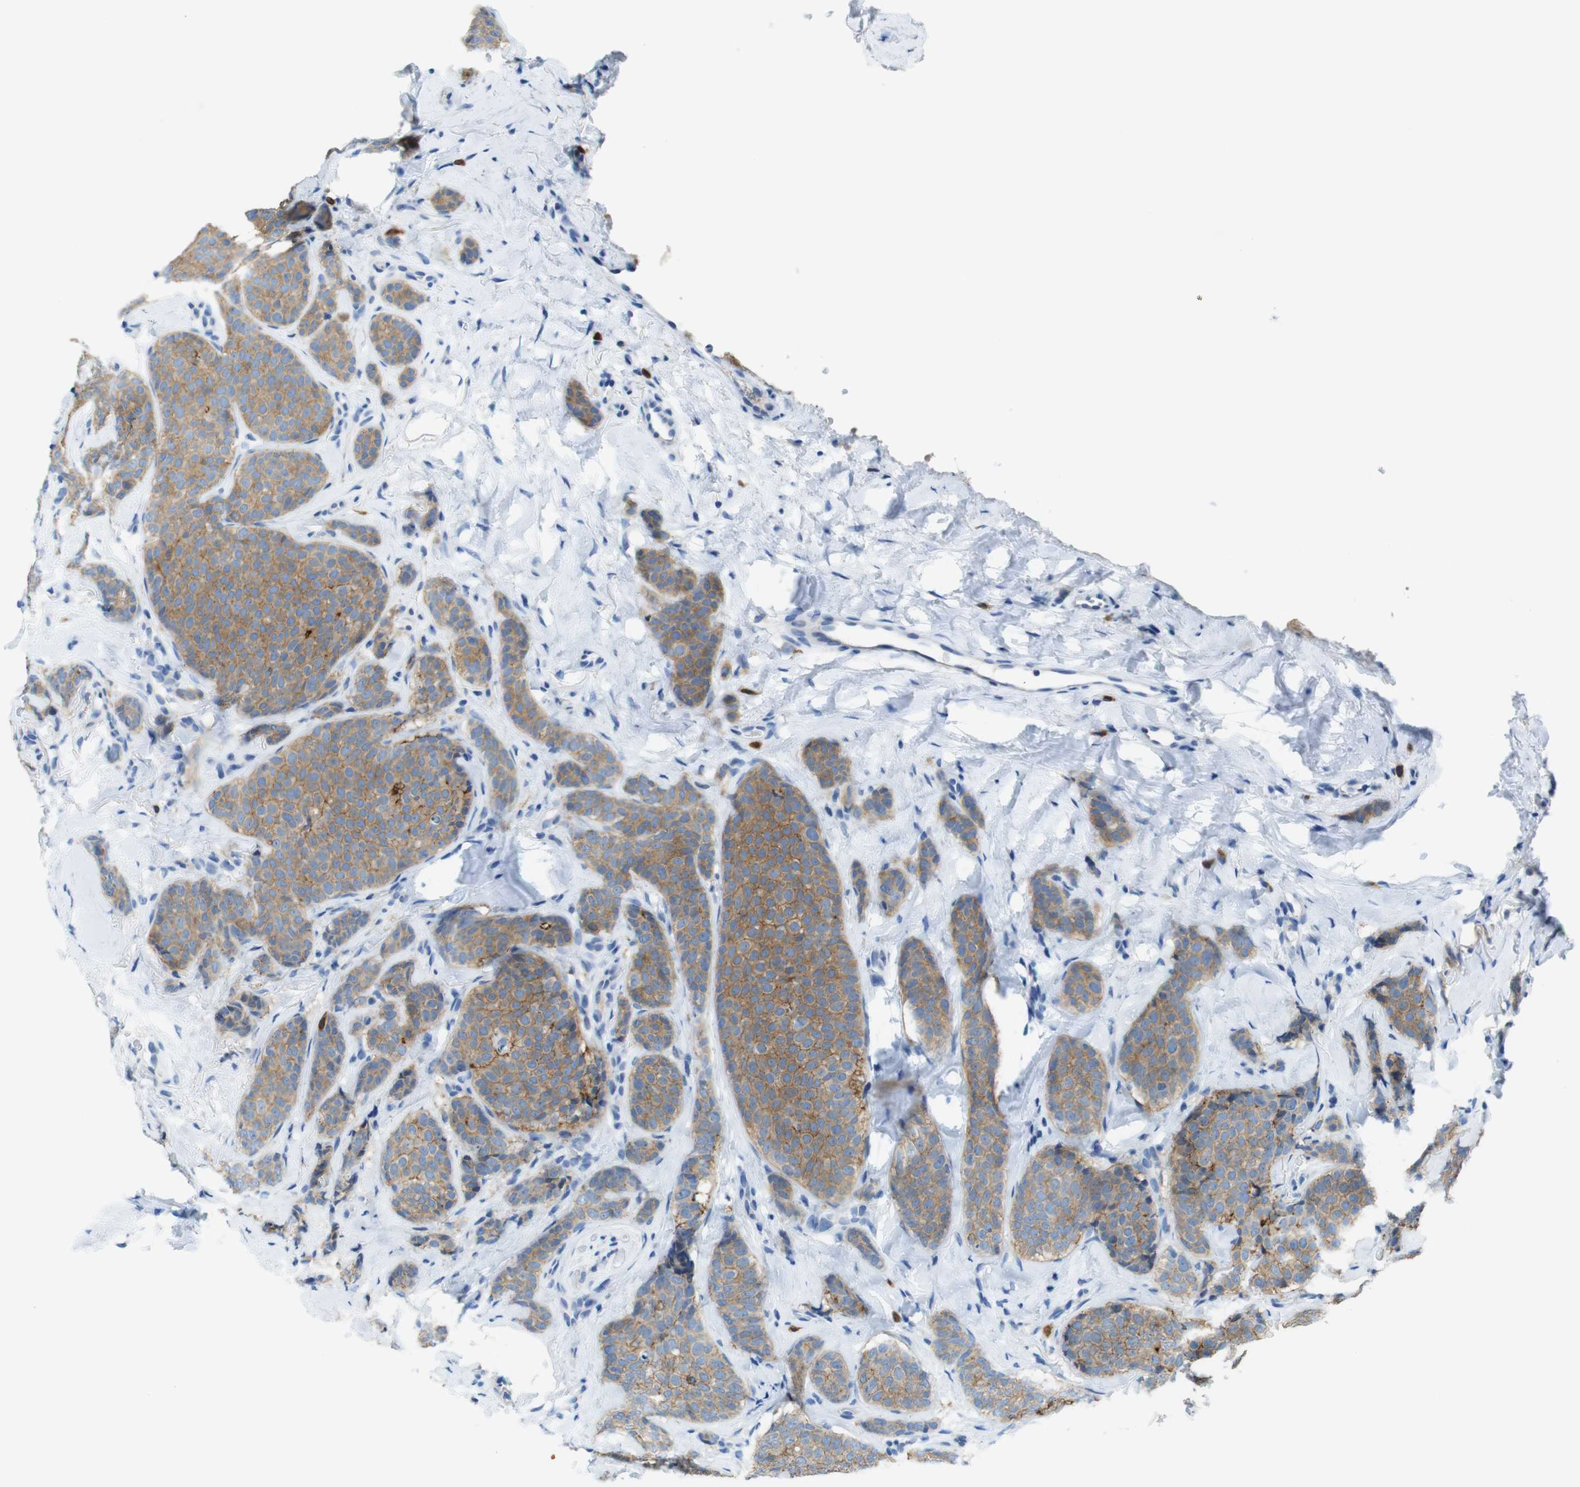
{"staining": {"intensity": "moderate", "quantity": "25%-75%", "location": "cytoplasmic/membranous"}, "tissue": "breast cancer", "cell_type": "Tumor cells", "image_type": "cancer", "snomed": [{"axis": "morphology", "description": "Lobular carcinoma"}, {"axis": "topography", "description": "Skin"}, {"axis": "topography", "description": "Breast"}], "caption": "Protein expression analysis of lobular carcinoma (breast) displays moderate cytoplasmic/membranous positivity in approximately 25%-75% of tumor cells. The staining is performed using DAB (3,3'-diaminobenzidine) brown chromogen to label protein expression. The nuclei are counter-stained blue using hematoxylin.", "gene": "TJP3", "patient": {"sex": "female", "age": 46}}